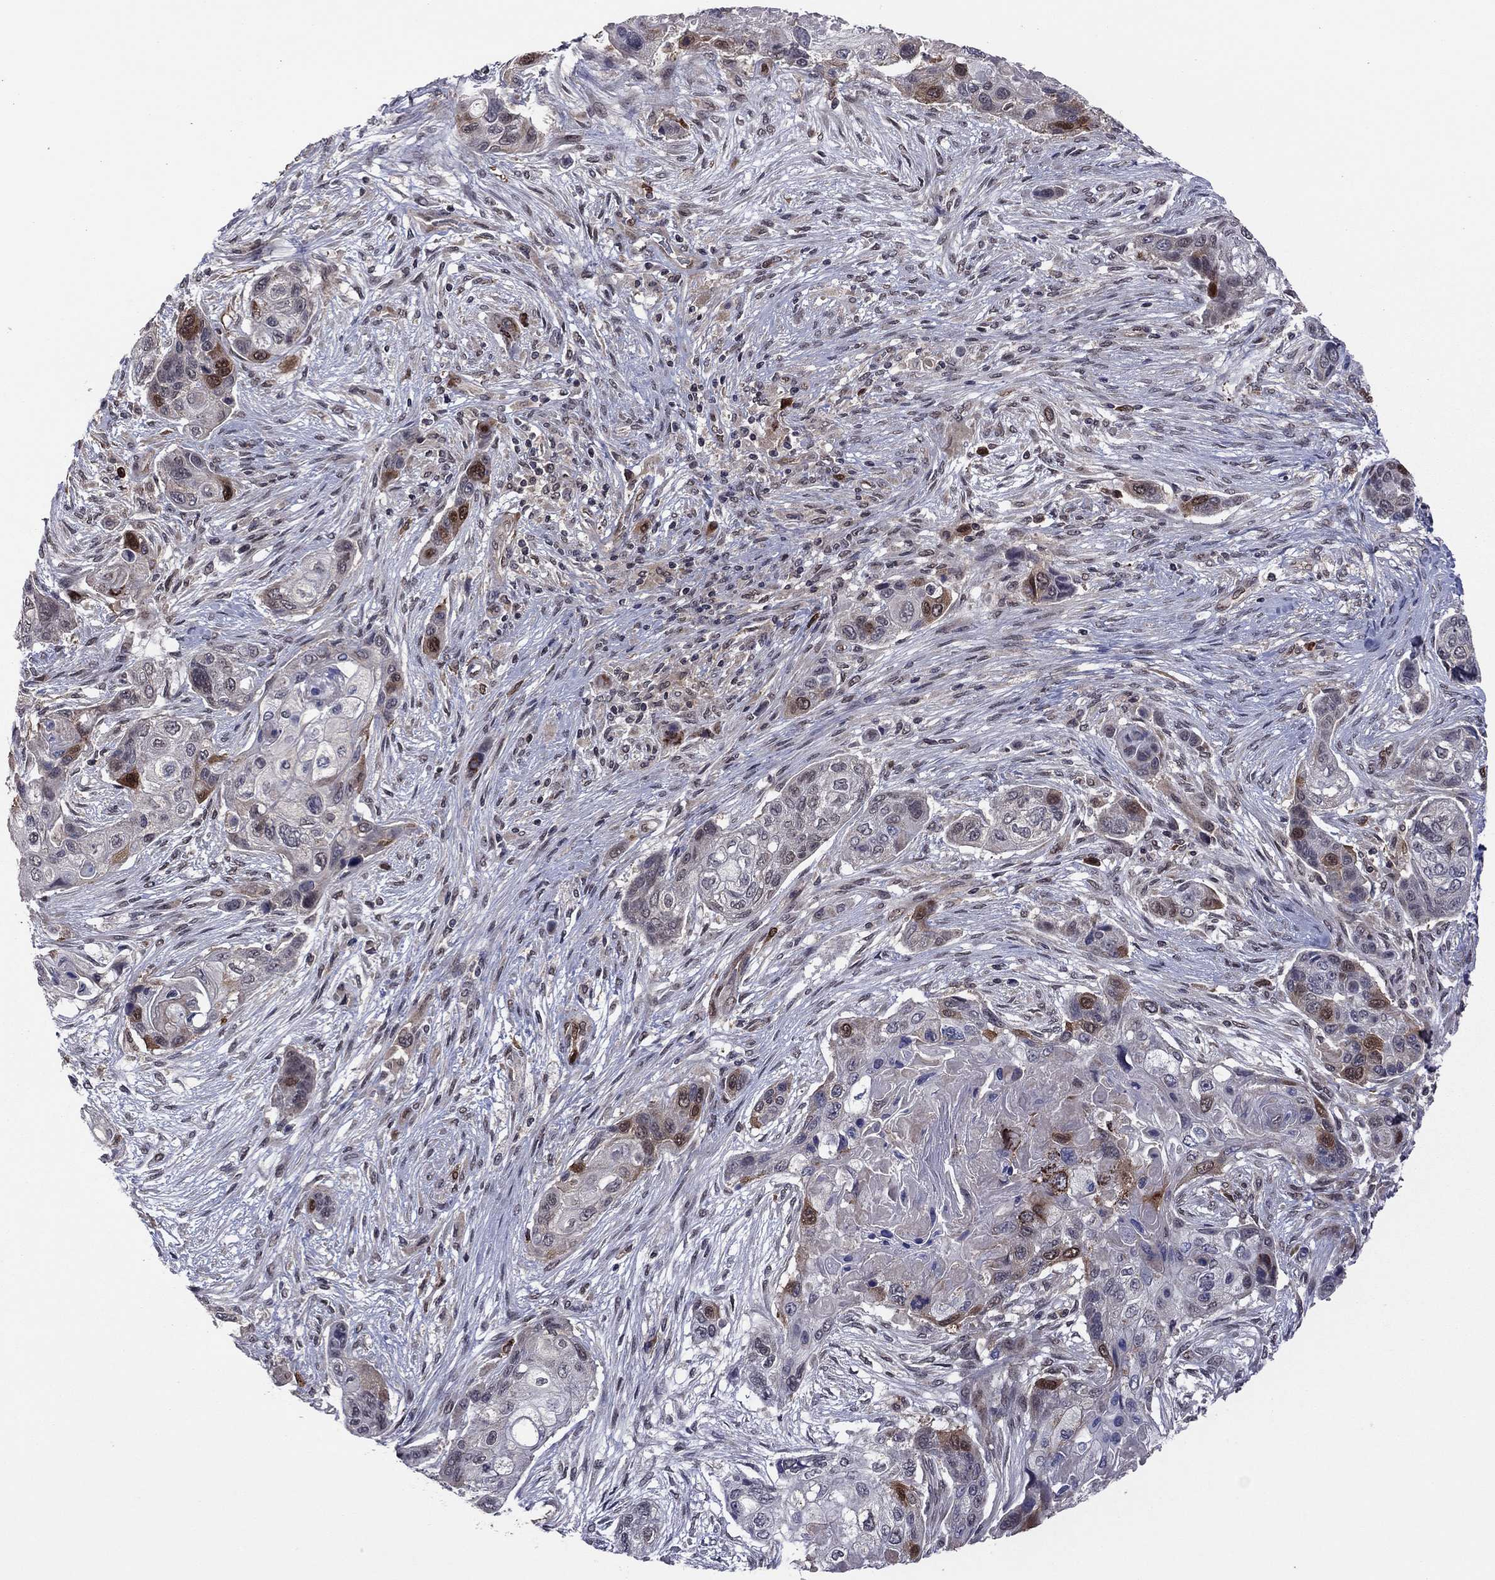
{"staining": {"intensity": "strong", "quantity": "<25%", "location": "cytoplasmic/membranous,nuclear"}, "tissue": "lung cancer", "cell_type": "Tumor cells", "image_type": "cancer", "snomed": [{"axis": "morphology", "description": "Squamous cell carcinoma, NOS"}, {"axis": "topography", "description": "Lung"}], "caption": "Immunohistochemical staining of human squamous cell carcinoma (lung) displays medium levels of strong cytoplasmic/membranous and nuclear positivity in about <25% of tumor cells.", "gene": "GPAA1", "patient": {"sex": "male", "age": 69}}